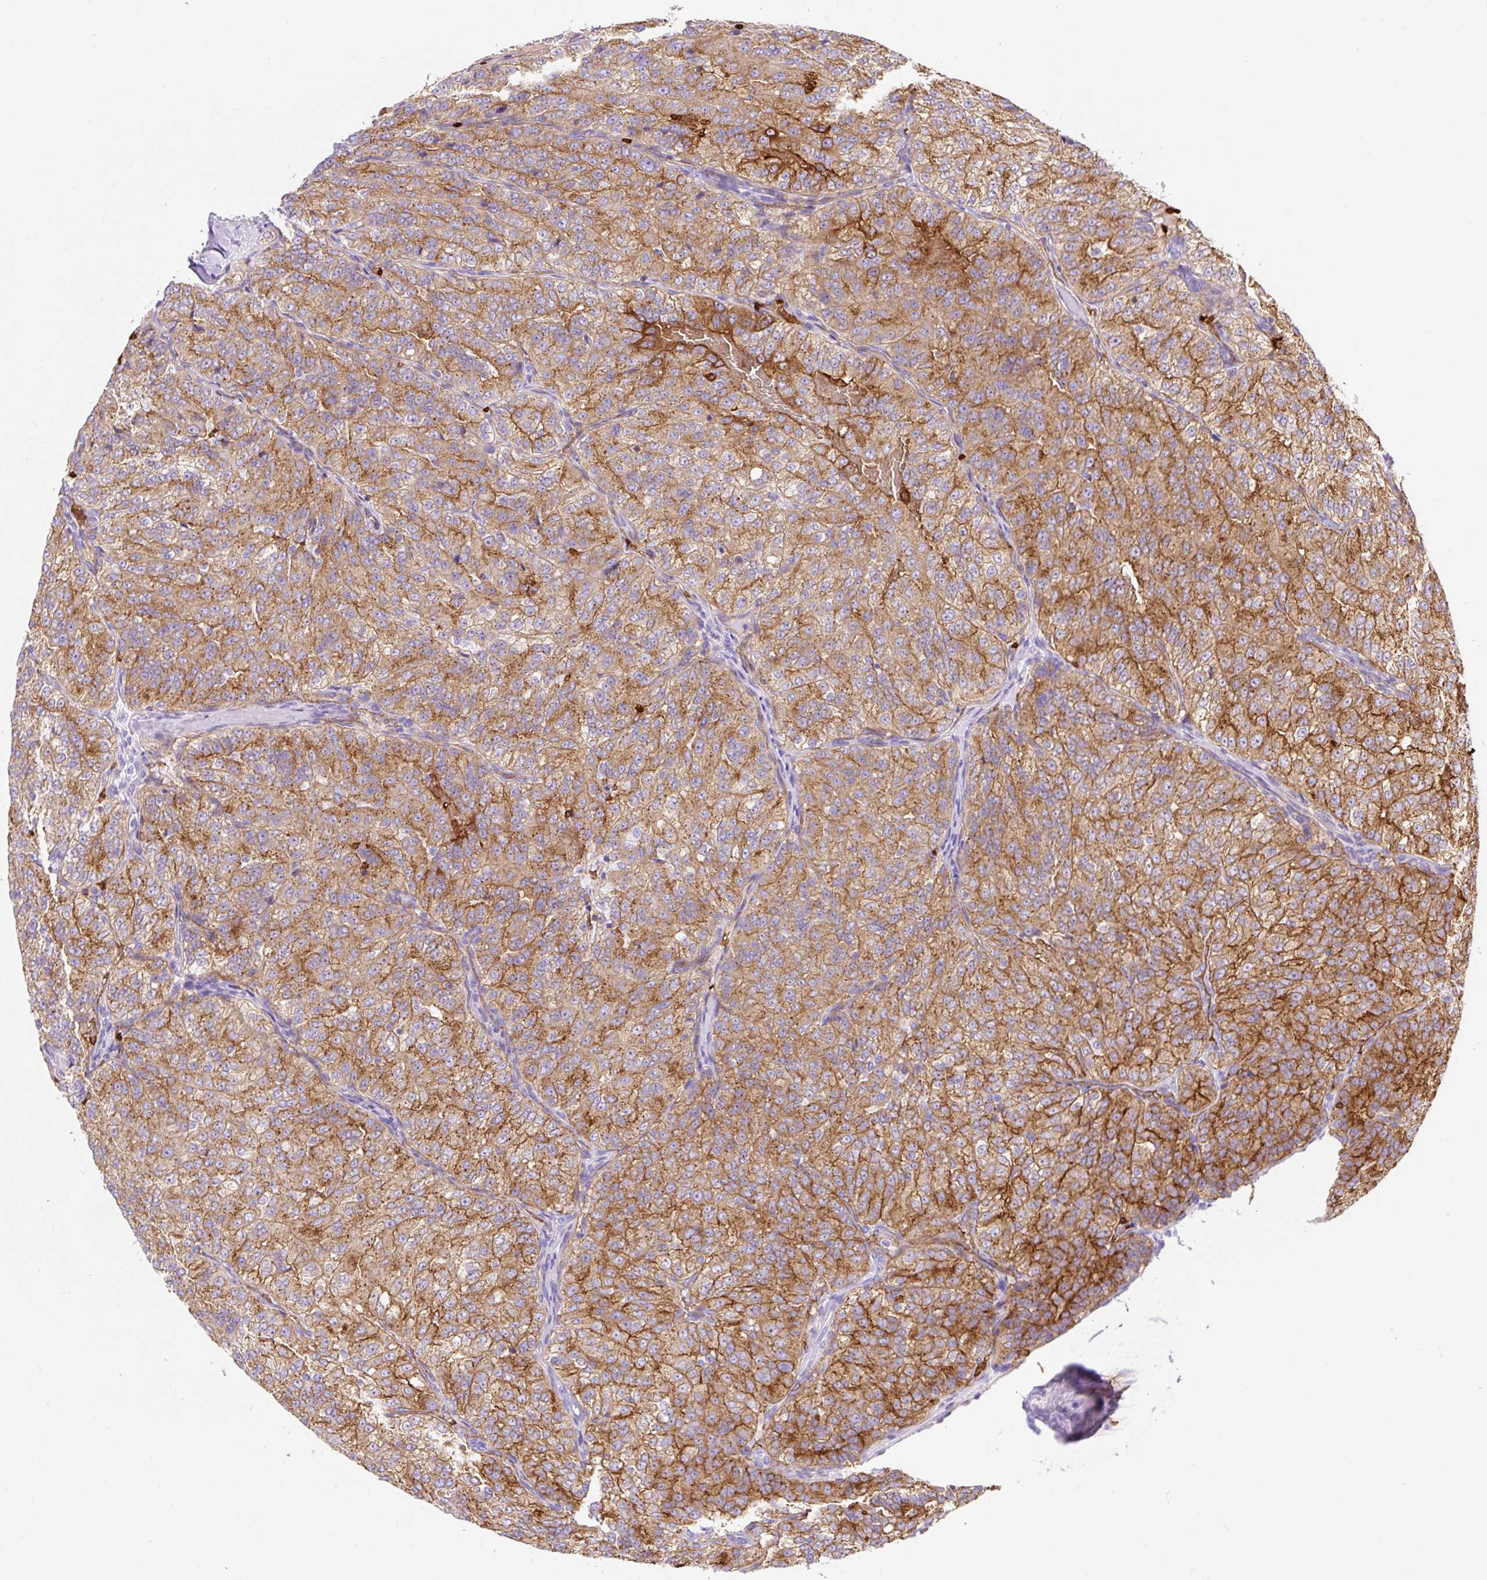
{"staining": {"intensity": "moderate", "quantity": ">75%", "location": "cytoplasmic/membranous"}, "tissue": "renal cancer", "cell_type": "Tumor cells", "image_type": "cancer", "snomed": [{"axis": "morphology", "description": "Adenocarcinoma, NOS"}, {"axis": "topography", "description": "Kidney"}], "caption": "Protein staining of renal cancer (adenocarcinoma) tissue exhibits moderate cytoplasmic/membranous staining in approximately >75% of tumor cells. The staining was performed using DAB (3,3'-diaminobenzidine) to visualize the protein expression in brown, while the nuclei were stained in blue with hematoxylin (Magnification: 20x).", "gene": "HIP1R", "patient": {"sex": "female", "age": 63}}